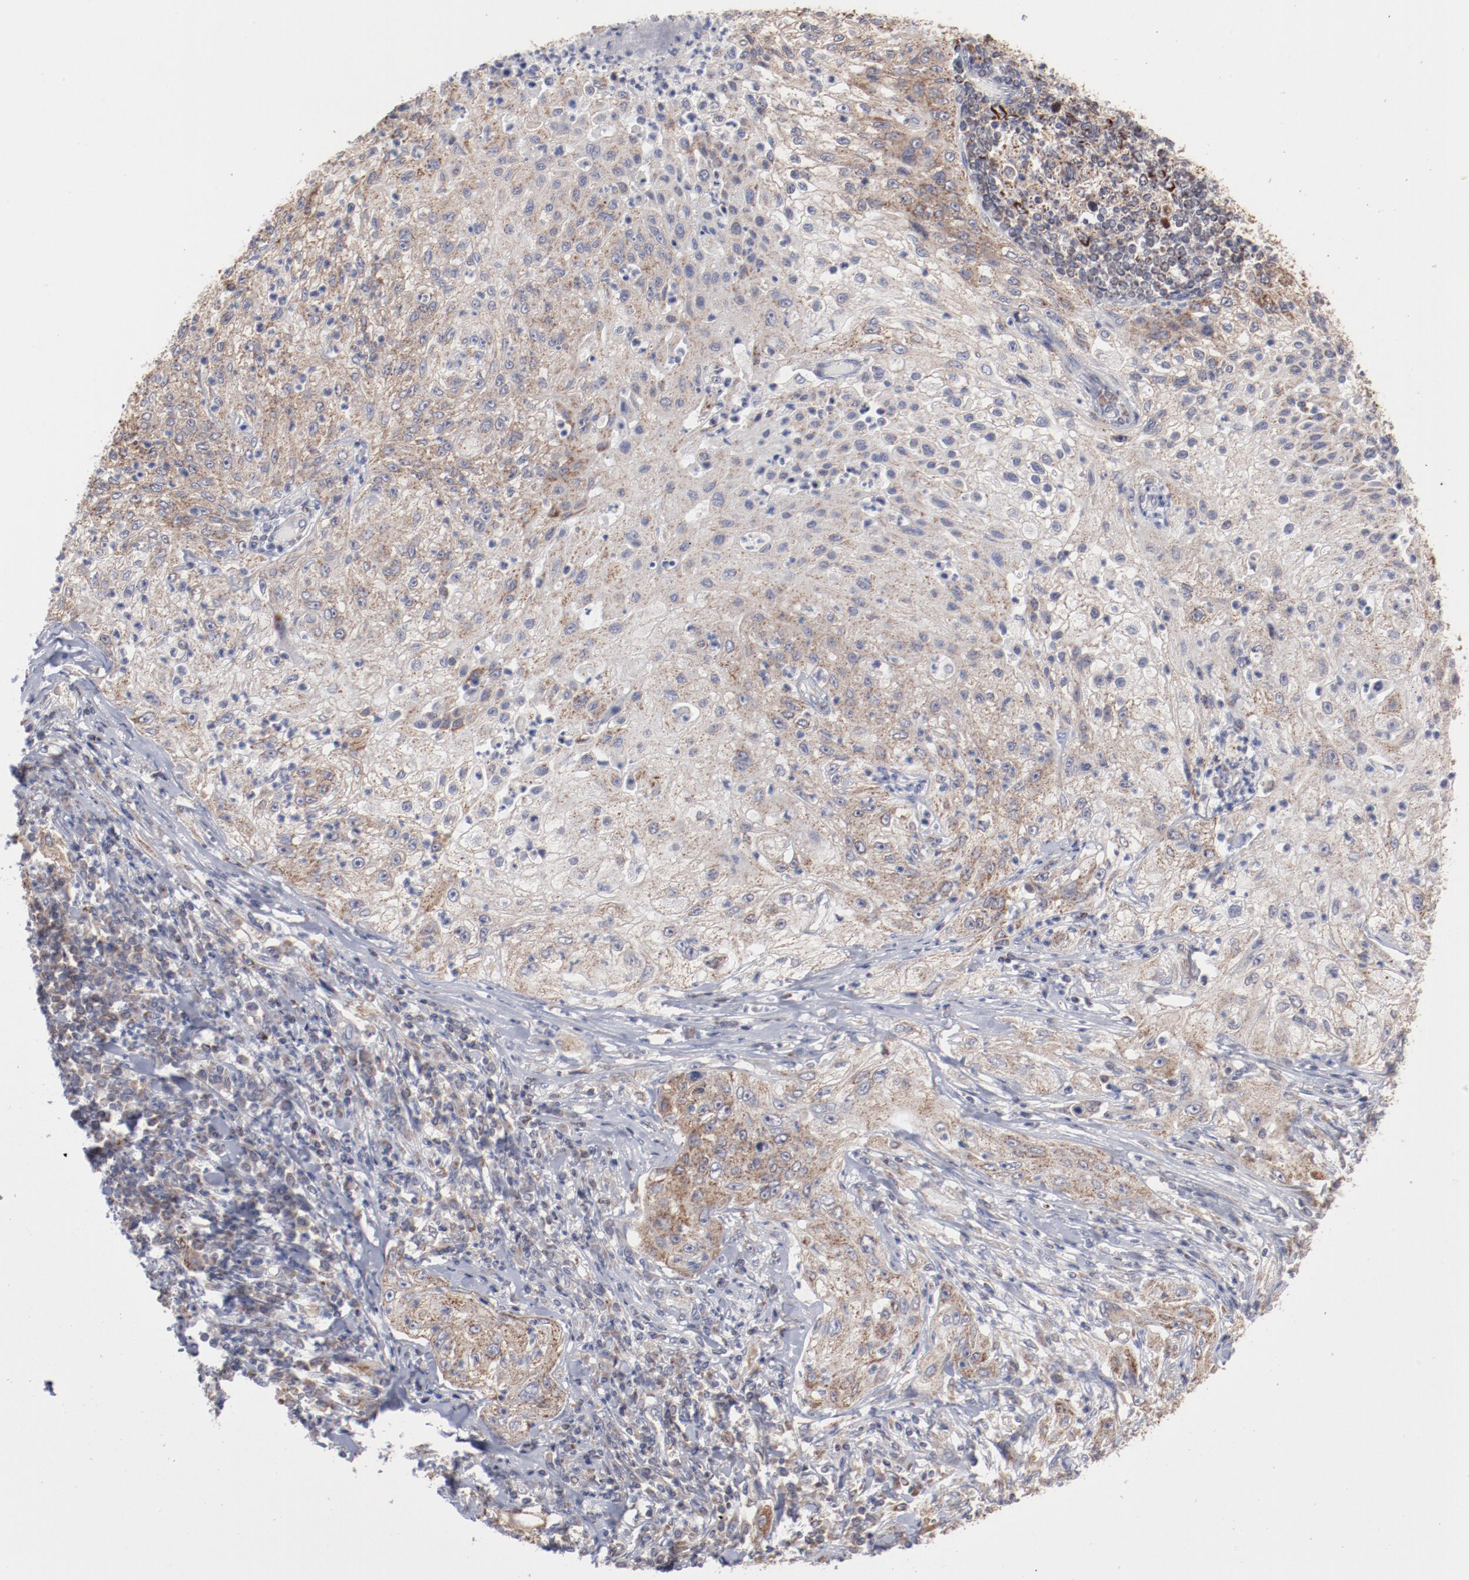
{"staining": {"intensity": "weak", "quantity": ">75%", "location": "cytoplasmic/membranous"}, "tissue": "lung cancer", "cell_type": "Tumor cells", "image_type": "cancer", "snomed": [{"axis": "morphology", "description": "Inflammation, NOS"}, {"axis": "morphology", "description": "Squamous cell carcinoma, NOS"}, {"axis": "topography", "description": "Lymph node"}, {"axis": "topography", "description": "Soft tissue"}, {"axis": "topography", "description": "Lung"}], "caption": "A micrograph of human squamous cell carcinoma (lung) stained for a protein demonstrates weak cytoplasmic/membranous brown staining in tumor cells.", "gene": "PPFIBP2", "patient": {"sex": "male", "age": 66}}